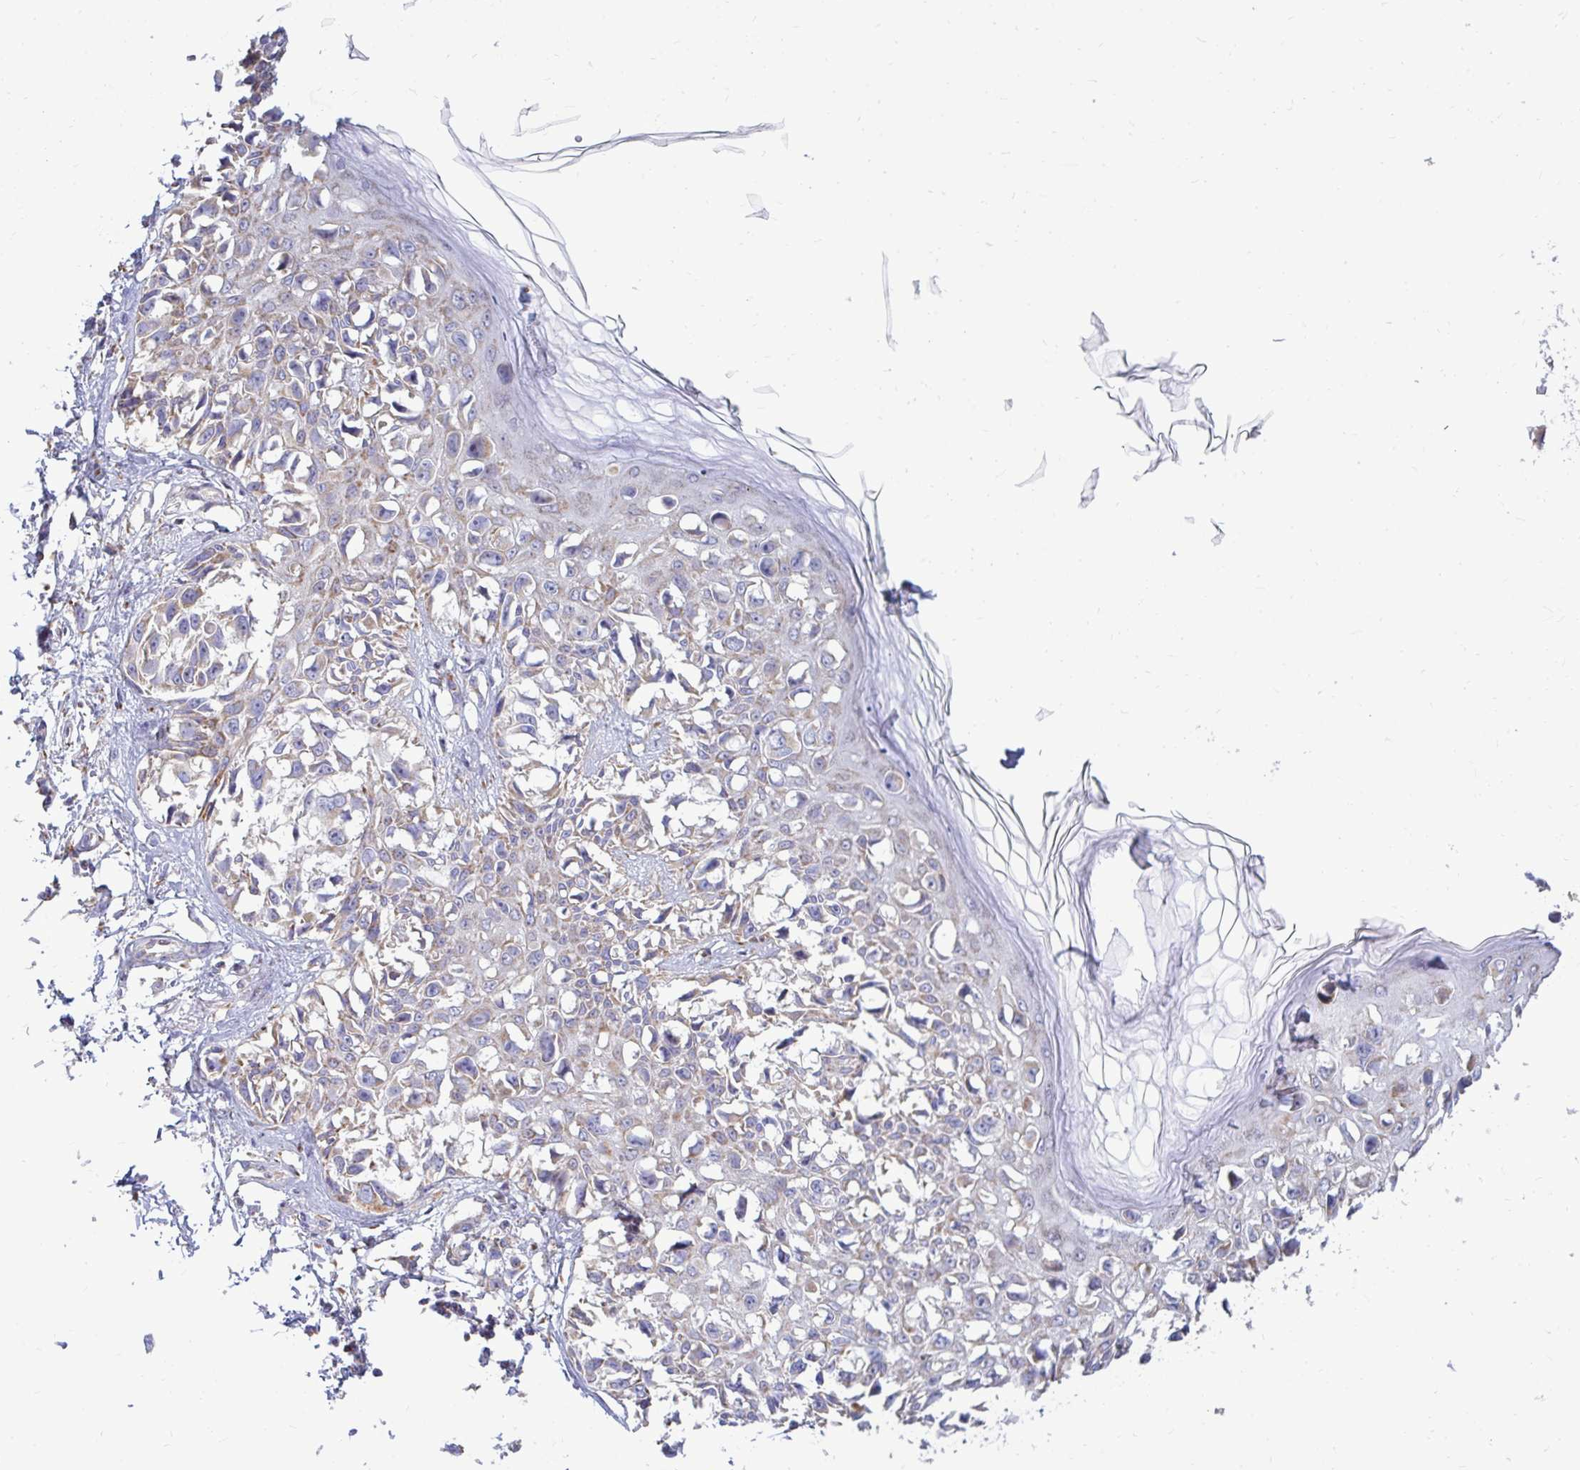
{"staining": {"intensity": "weak", "quantity": "<25%", "location": "cytoplasmic/membranous"}, "tissue": "melanoma", "cell_type": "Tumor cells", "image_type": "cancer", "snomed": [{"axis": "morphology", "description": "Malignant melanoma, NOS"}, {"axis": "topography", "description": "Skin"}], "caption": "Photomicrograph shows no protein positivity in tumor cells of melanoma tissue. (DAB IHC visualized using brightfield microscopy, high magnification).", "gene": "OR10R2", "patient": {"sex": "male", "age": 73}}